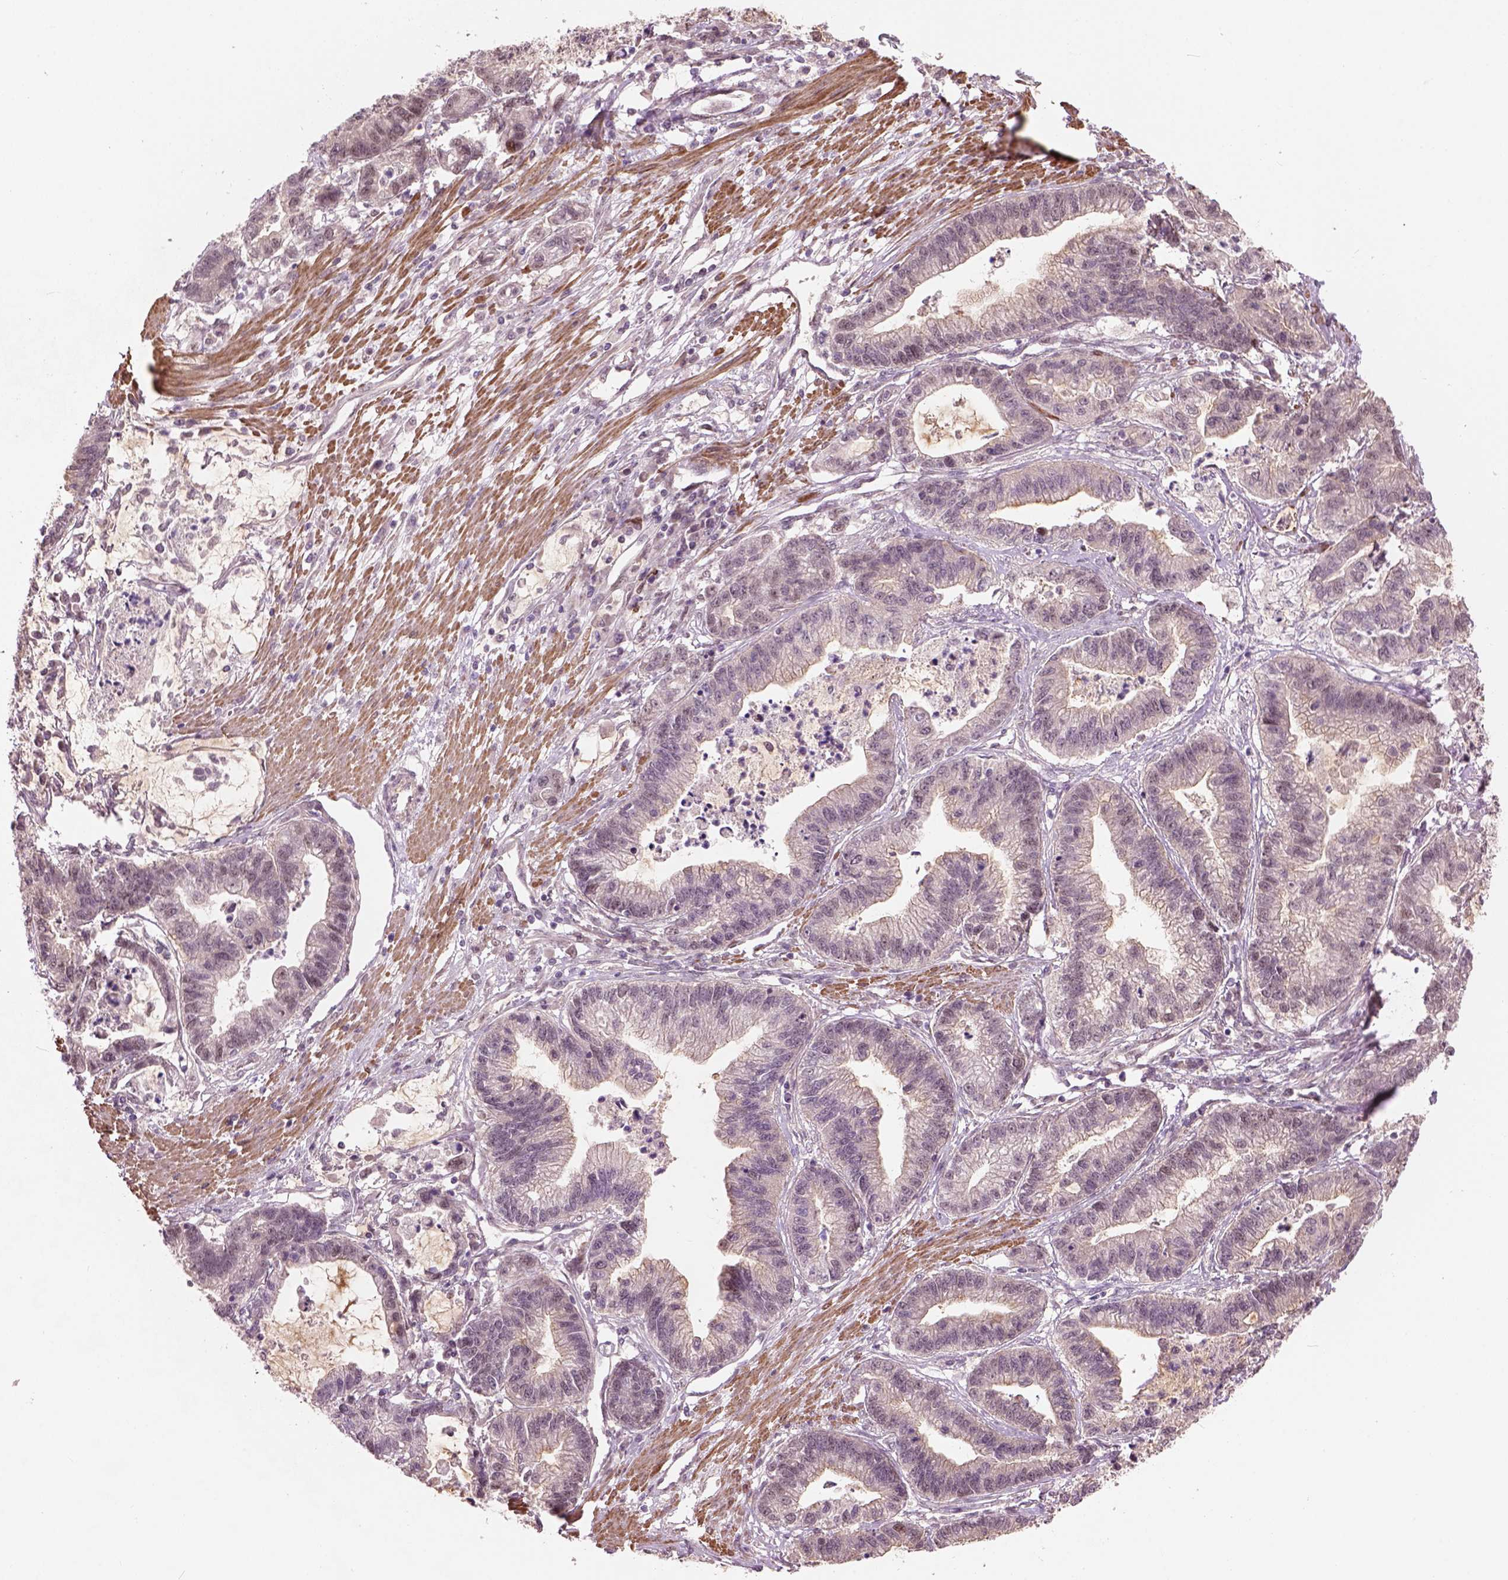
{"staining": {"intensity": "moderate", "quantity": "25%-75%", "location": "cytoplasmic/membranous,nuclear"}, "tissue": "stomach cancer", "cell_type": "Tumor cells", "image_type": "cancer", "snomed": [{"axis": "morphology", "description": "Adenocarcinoma, NOS"}, {"axis": "topography", "description": "Stomach"}], "caption": "This photomicrograph reveals stomach cancer (adenocarcinoma) stained with immunohistochemistry to label a protein in brown. The cytoplasmic/membranous and nuclear of tumor cells show moderate positivity for the protein. Nuclei are counter-stained blue.", "gene": "PSMD11", "patient": {"sex": "male", "age": 83}}